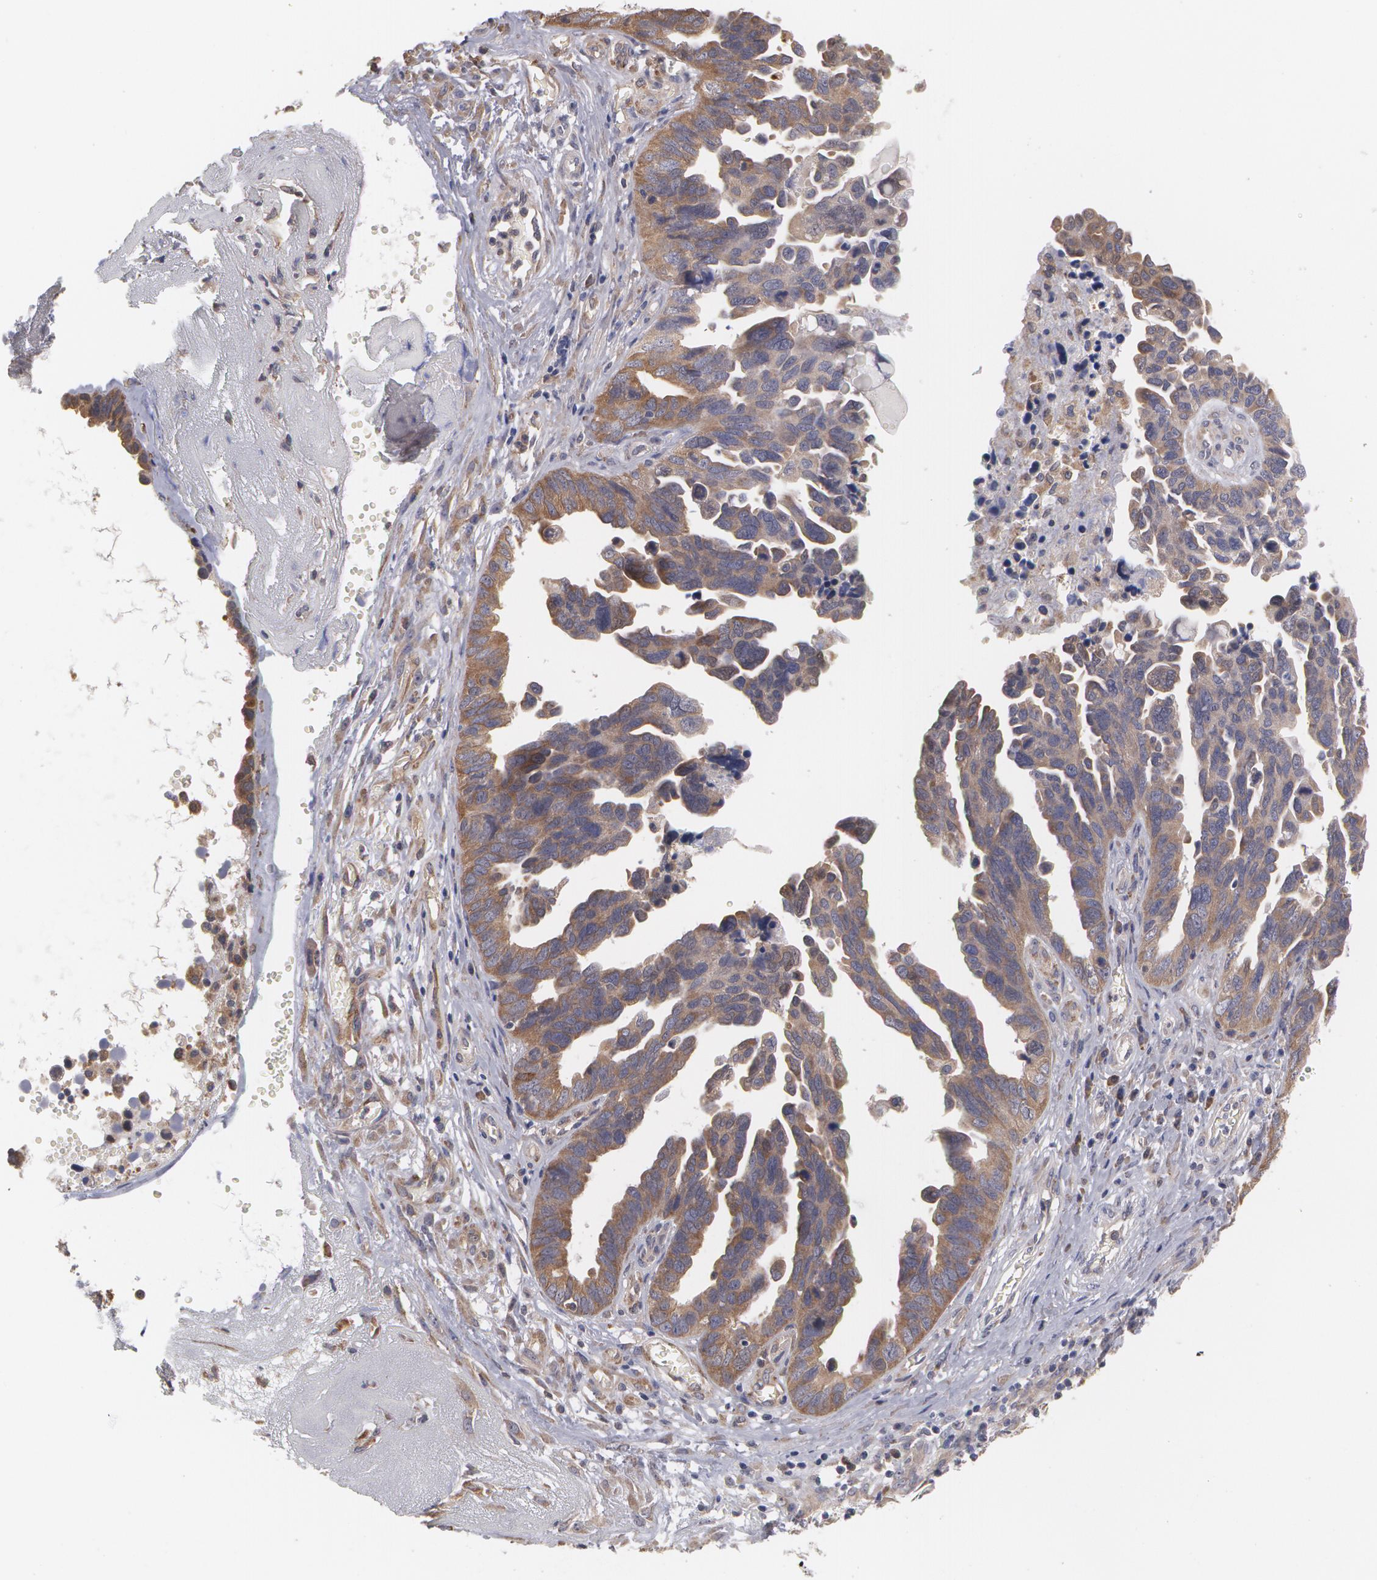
{"staining": {"intensity": "moderate", "quantity": ">75%", "location": "cytoplasmic/membranous"}, "tissue": "ovarian cancer", "cell_type": "Tumor cells", "image_type": "cancer", "snomed": [{"axis": "morphology", "description": "Cystadenocarcinoma, serous, NOS"}, {"axis": "topography", "description": "Ovary"}], "caption": "DAB immunohistochemical staining of ovarian serous cystadenocarcinoma shows moderate cytoplasmic/membranous protein expression in about >75% of tumor cells.", "gene": "MTHFD1", "patient": {"sex": "female", "age": 64}}